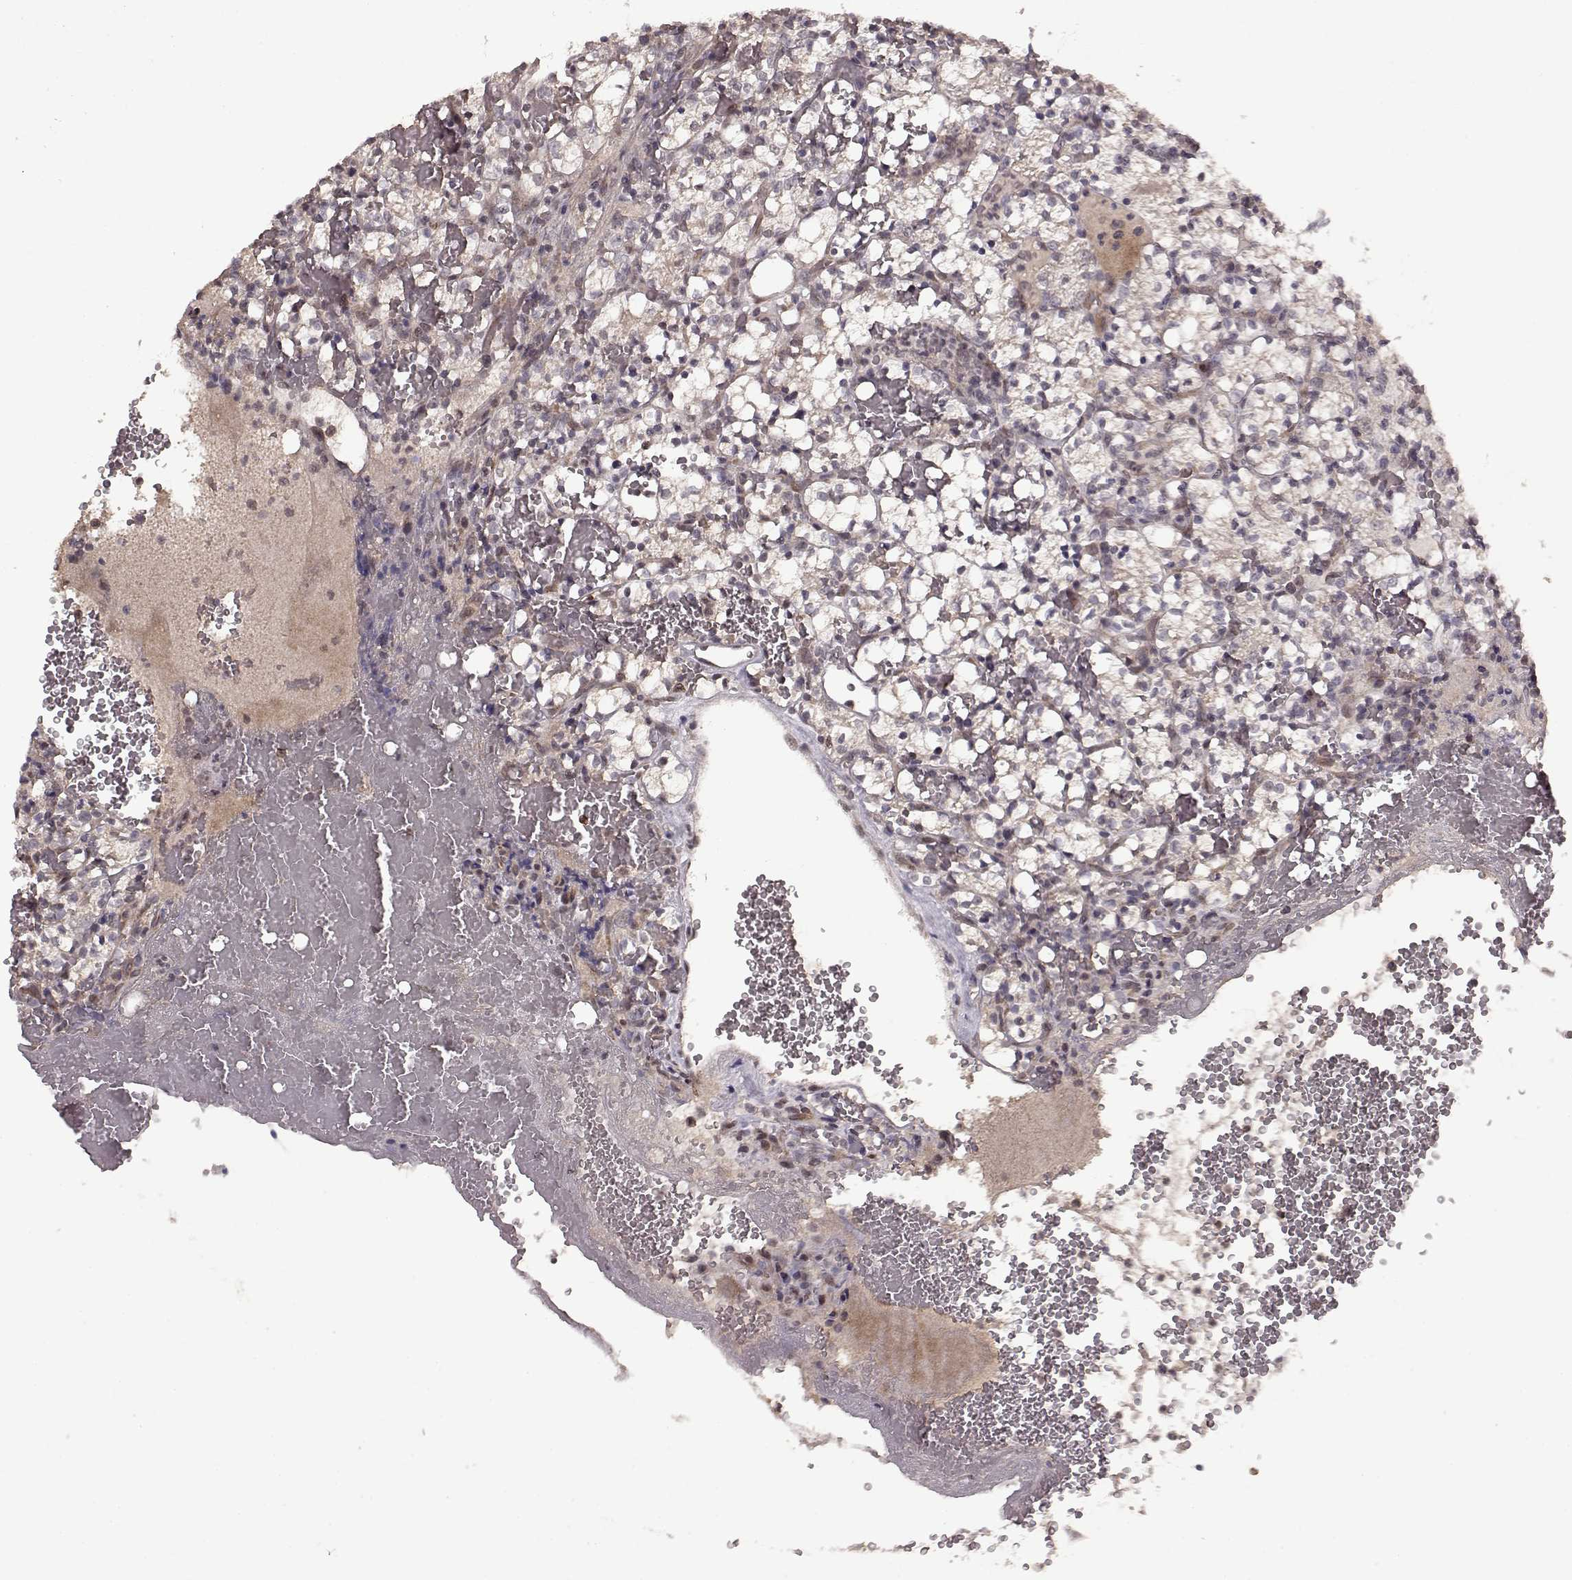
{"staining": {"intensity": "weak", "quantity": ">75%", "location": "cytoplasmic/membranous"}, "tissue": "renal cancer", "cell_type": "Tumor cells", "image_type": "cancer", "snomed": [{"axis": "morphology", "description": "Adenocarcinoma, NOS"}, {"axis": "topography", "description": "Kidney"}], "caption": "Immunohistochemical staining of renal cancer reveals low levels of weak cytoplasmic/membranous protein expression in about >75% of tumor cells. (DAB (3,3'-diaminobenzidine) IHC with brightfield microscopy, high magnification).", "gene": "ELOVL5", "patient": {"sex": "female", "age": 69}}